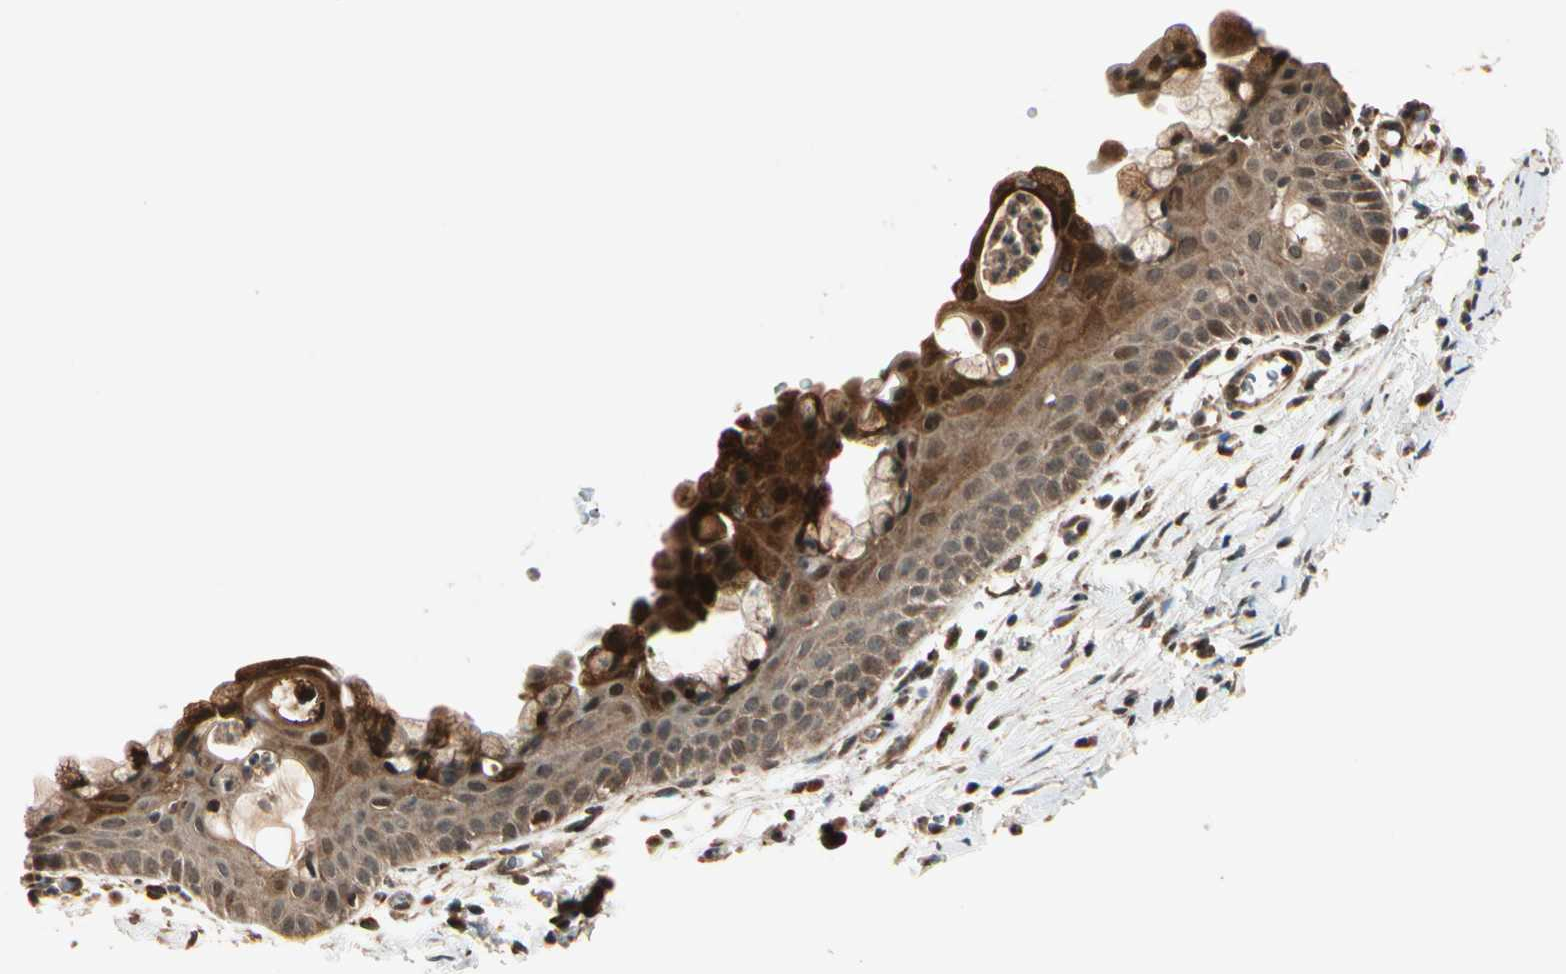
{"staining": {"intensity": "moderate", "quantity": ">75%", "location": "cytoplasmic/membranous"}, "tissue": "cervix", "cell_type": "Squamous epithelial cells", "image_type": "normal", "snomed": [{"axis": "morphology", "description": "Normal tissue, NOS"}, {"axis": "topography", "description": "Cervix"}], "caption": "Protein staining displays moderate cytoplasmic/membranous staining in approximately >75% of squamous epithelial cells in normal cervix.", "gene": "GLUL", "patient": {"sex": "female", "age": 39}}